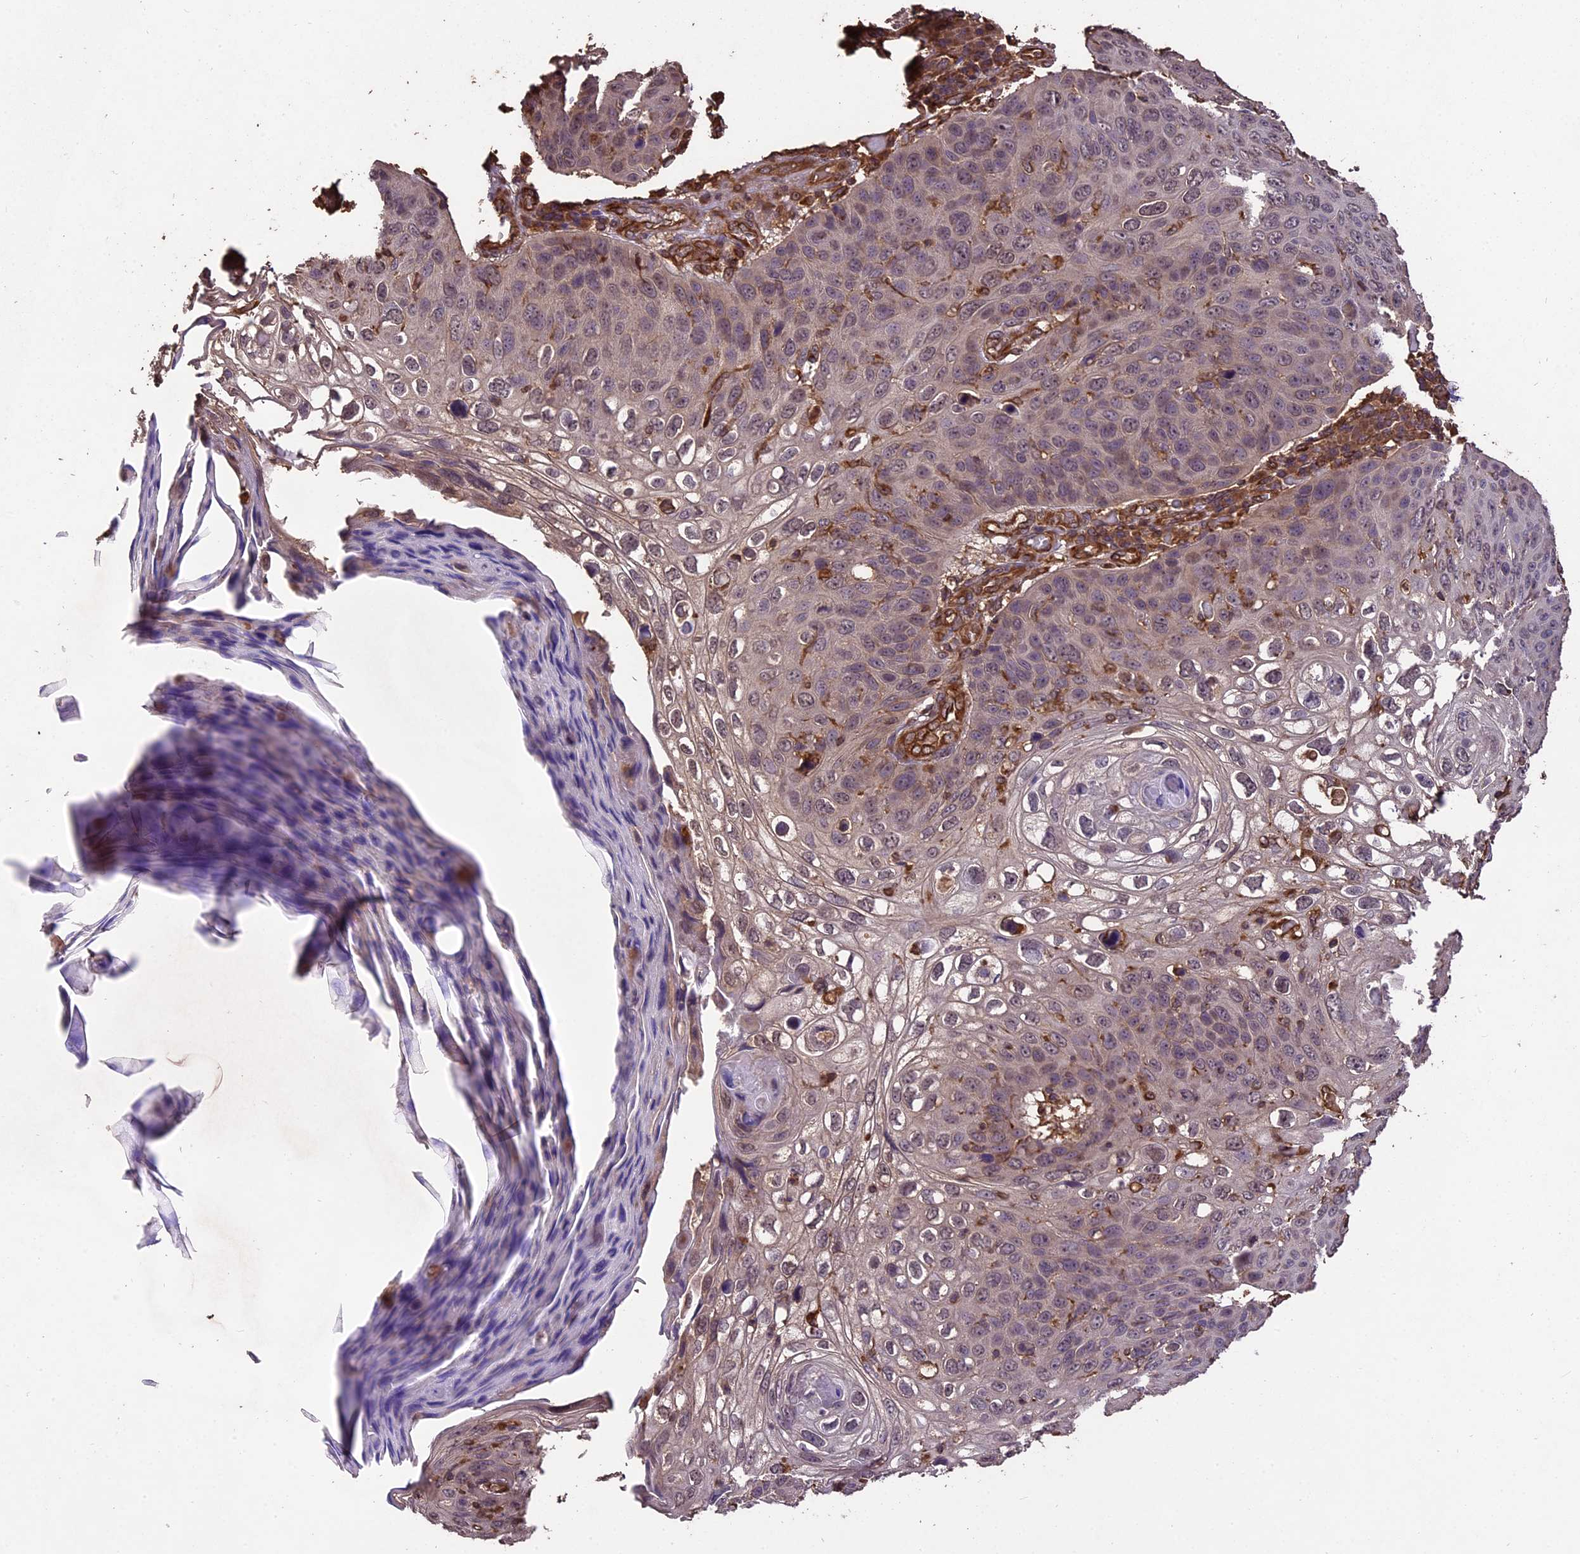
{"staining": {"intensity": "negative", "quantity": "none", "location": "none"}, "tissue": "skin cancer", "cell_type": "Tumor cells", "image_type": "cancer", "snomed": [{"axis": "morphology", "description": "Squamous cell carcinoma, NOS"}, {"axis": "topography", "description": "Skin"}], "caption": "The immunohistochemistry photomicrograph has no significant positivity in tumor cells of skin cancer tissue.", "gene": "TTLL10", "patient": {"sex": "female", "age": 90}}